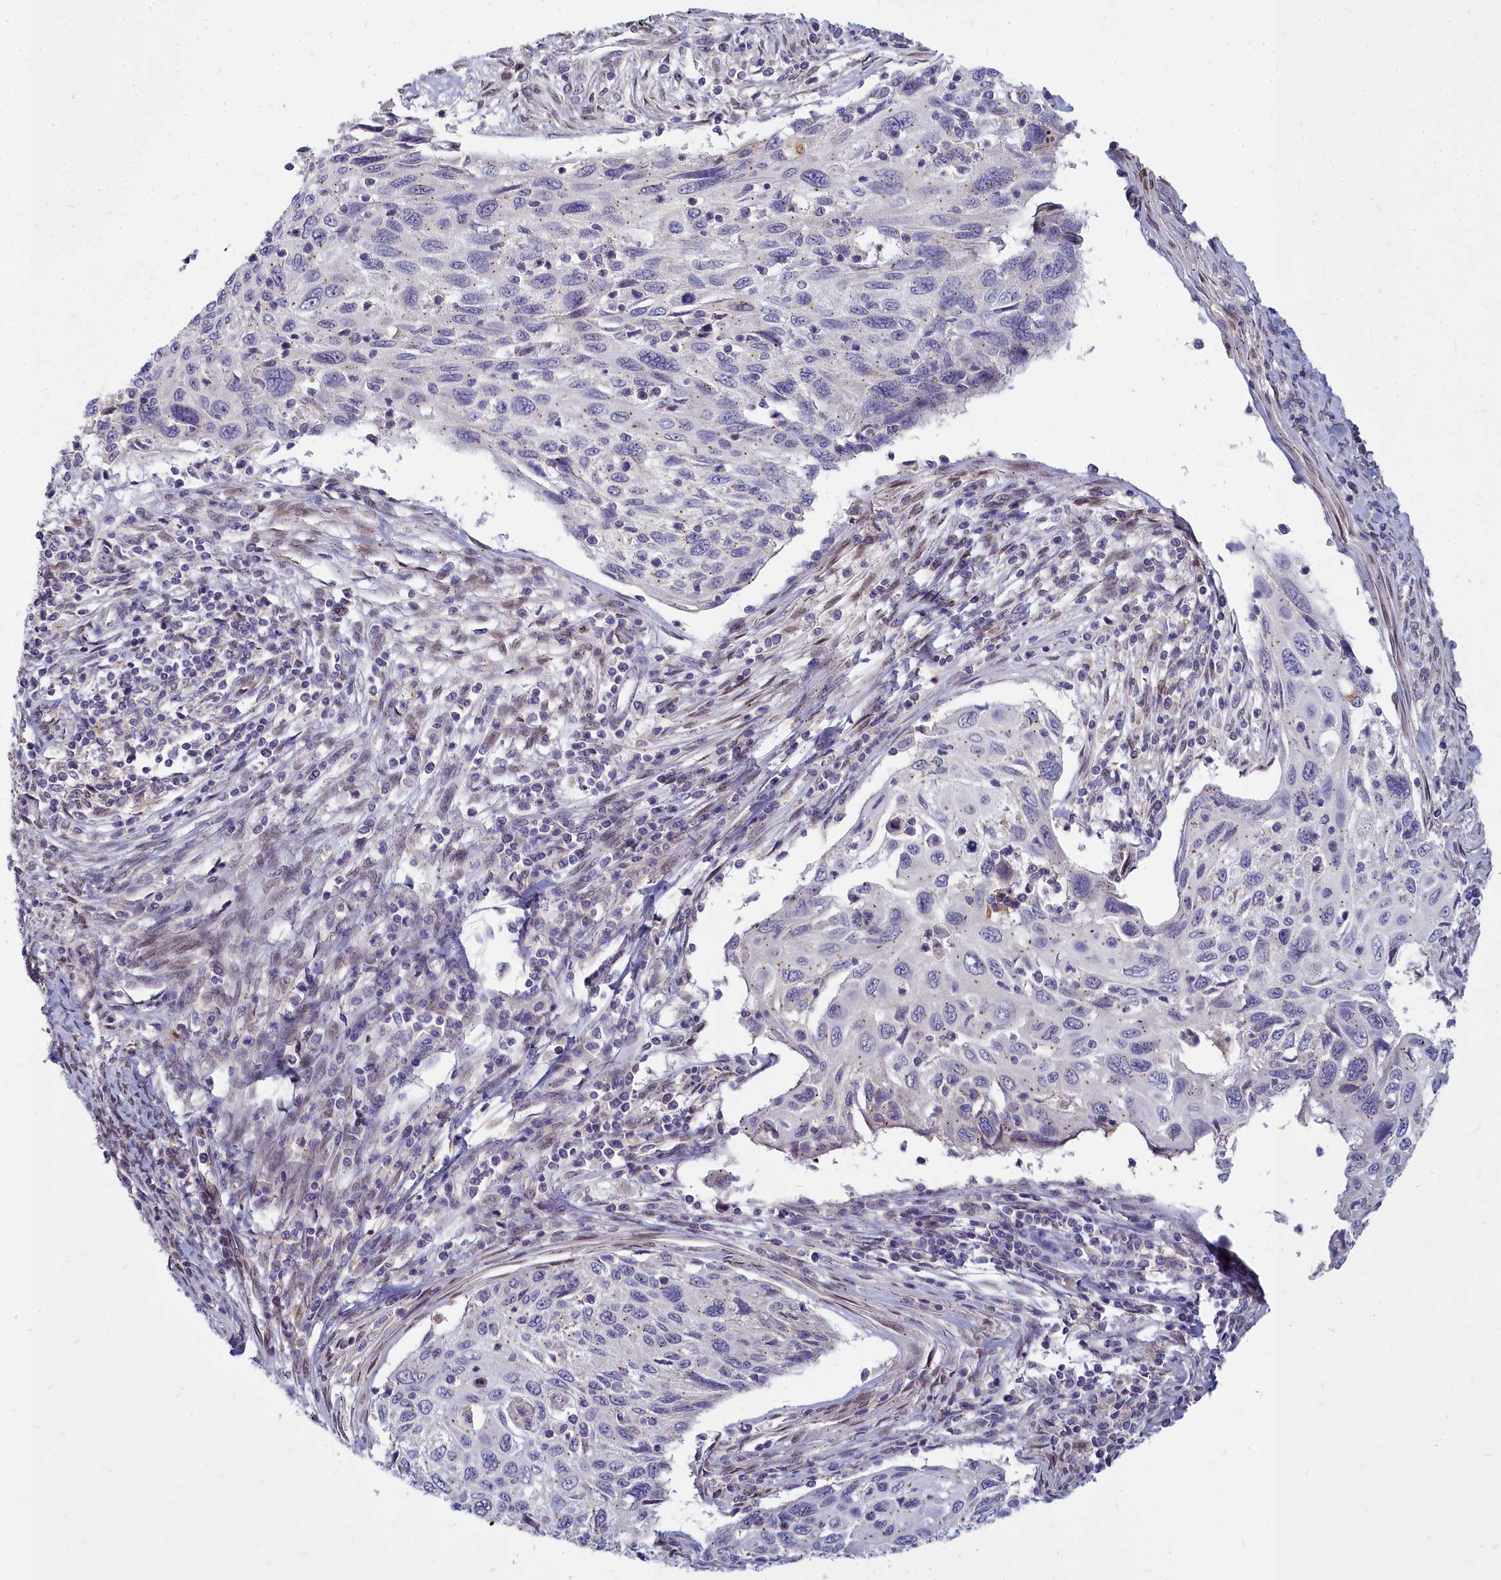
{"staining": {"intensity": "weak", "quantity": "25%-75%", "location": "cytoplasmic/membranous"}, "tissue": "cervical cancer", "cell_type": "Tumor cells", "image_type": "cancer", "snomed": [{"axis": "morphology", "description": "Squamous cell carcinoma, NOS"}, {"axis": "topography", "description": "Cervix"}], "caption": "An image of human cervical cancer (squamous cell carcinoma) stained for a protein shows weak cytoplasmic/membranous brown staining in tumor cells. Nuclei are stained in blue.", "gene": "NOXA1", "patient": {"sex": "female", "age": 70}}